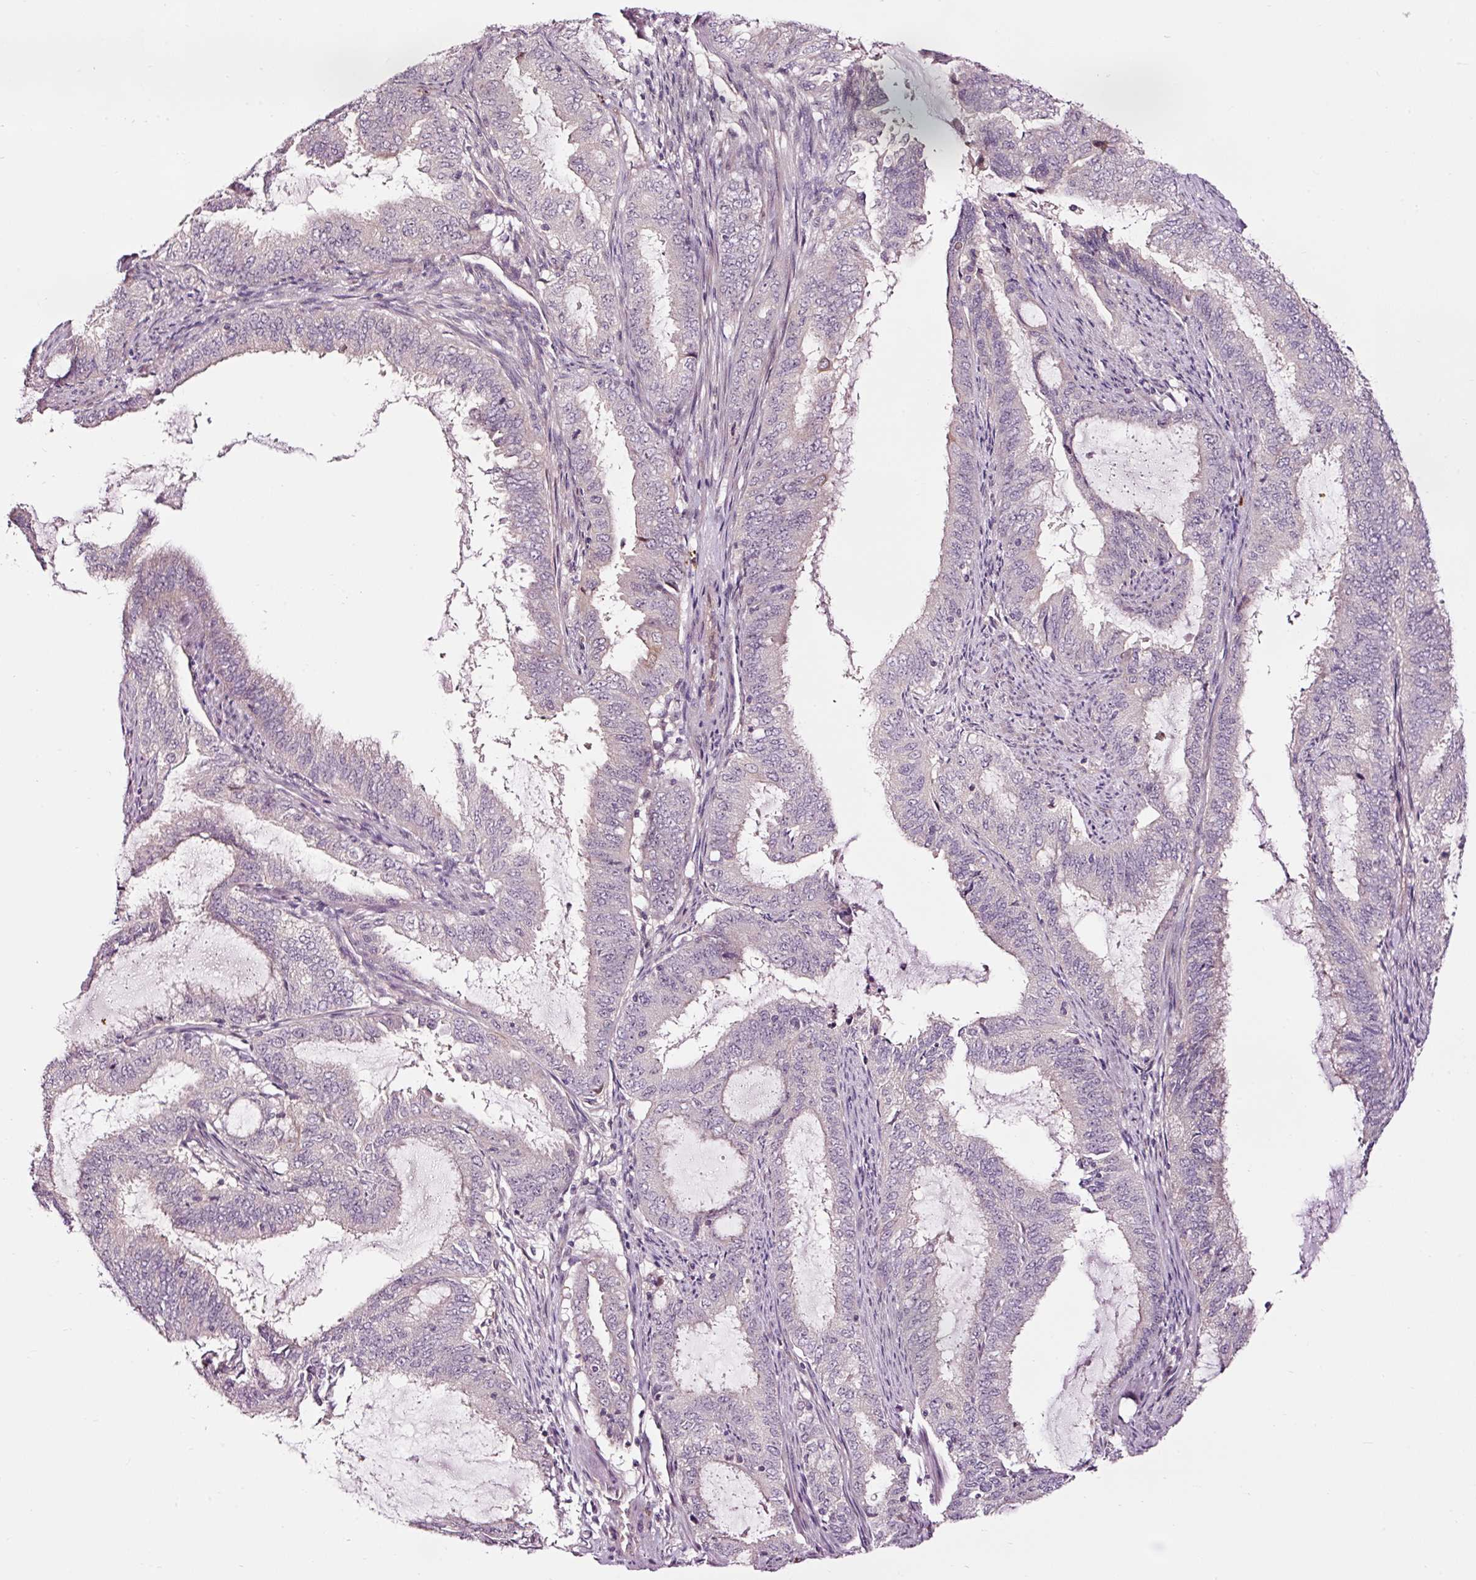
{"staining": {"intensity": "negative", "quantity": "none", "location": "none"}, "tissue": "endometrial cancer", "cell_type": "Tumor cells", "image_type": "cancer", "snomed": [{"axis": "morphology", "description": "Adenocarcinoma, NOS"}, {"axis": "topography", "description": "Endometrium"}], "caption": "There is no significant positivity in tumor cells of endometrial adenocarcinoma.", "gene": "UTP14A", "patient": {"sex": "female", "age": 51}}